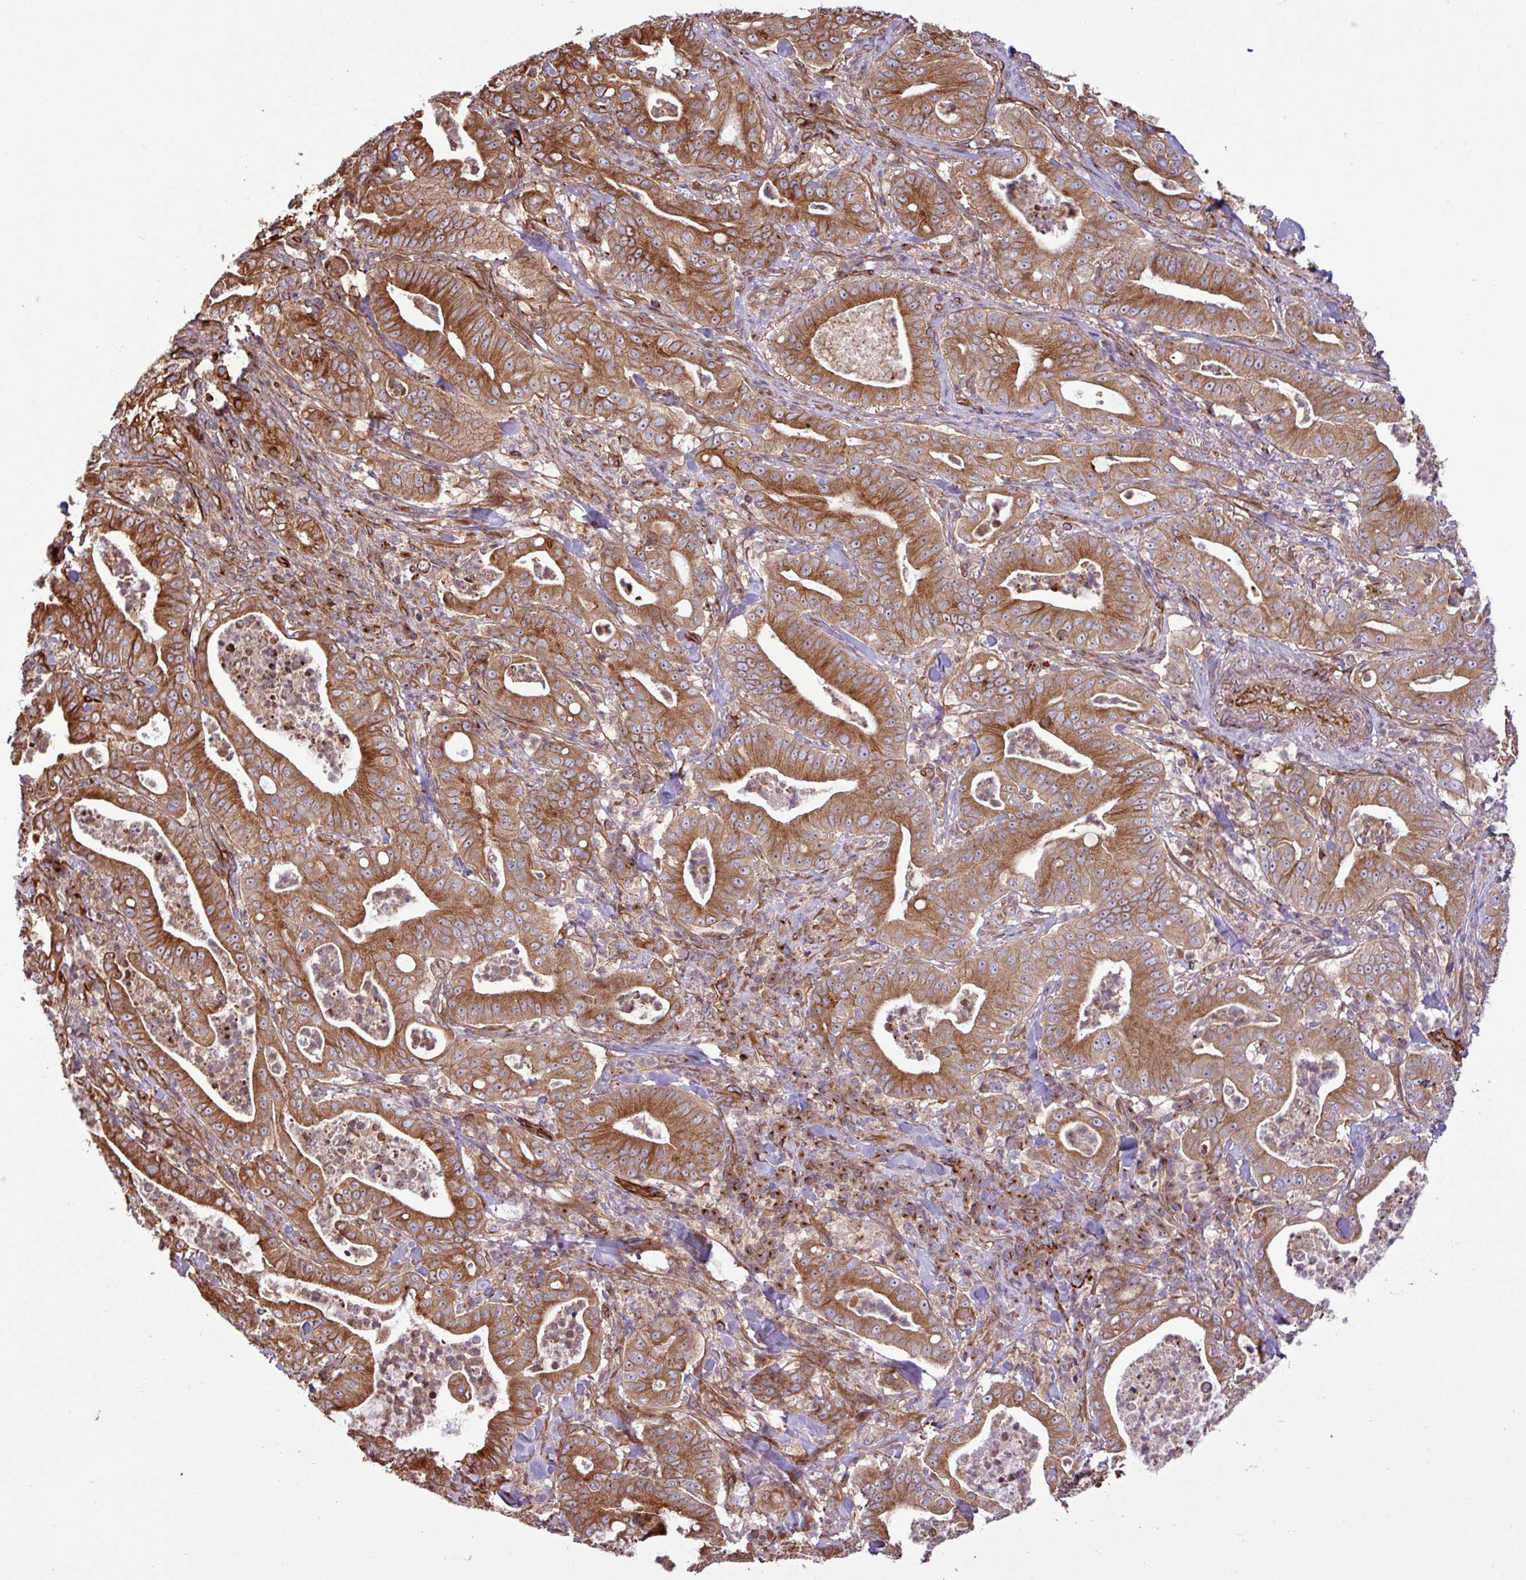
{"staining": {"intensity": "strong", "quantity": ">75%", "location": "cytoplasmic/membranous,nuclear"}, "tissue": "pancreatic cancer", "cell_type": "Tumor cells", "image_type": "cancer", "snomed": [{"axis": "morphology", "description": "Adenocarcinoma, NOS"}, {"axis": "topography", "description": "Pancreas"}], "caption": "Pancreatic adenocarcinoma tissue reveals strong cytoplasmic/membranous and nuclear positivity in about >75% of tumor cells (IHC, brightfield microscopy, high magnification).", "gene": "ZNF300", "patient": {"sex": "male", "age": 71}}